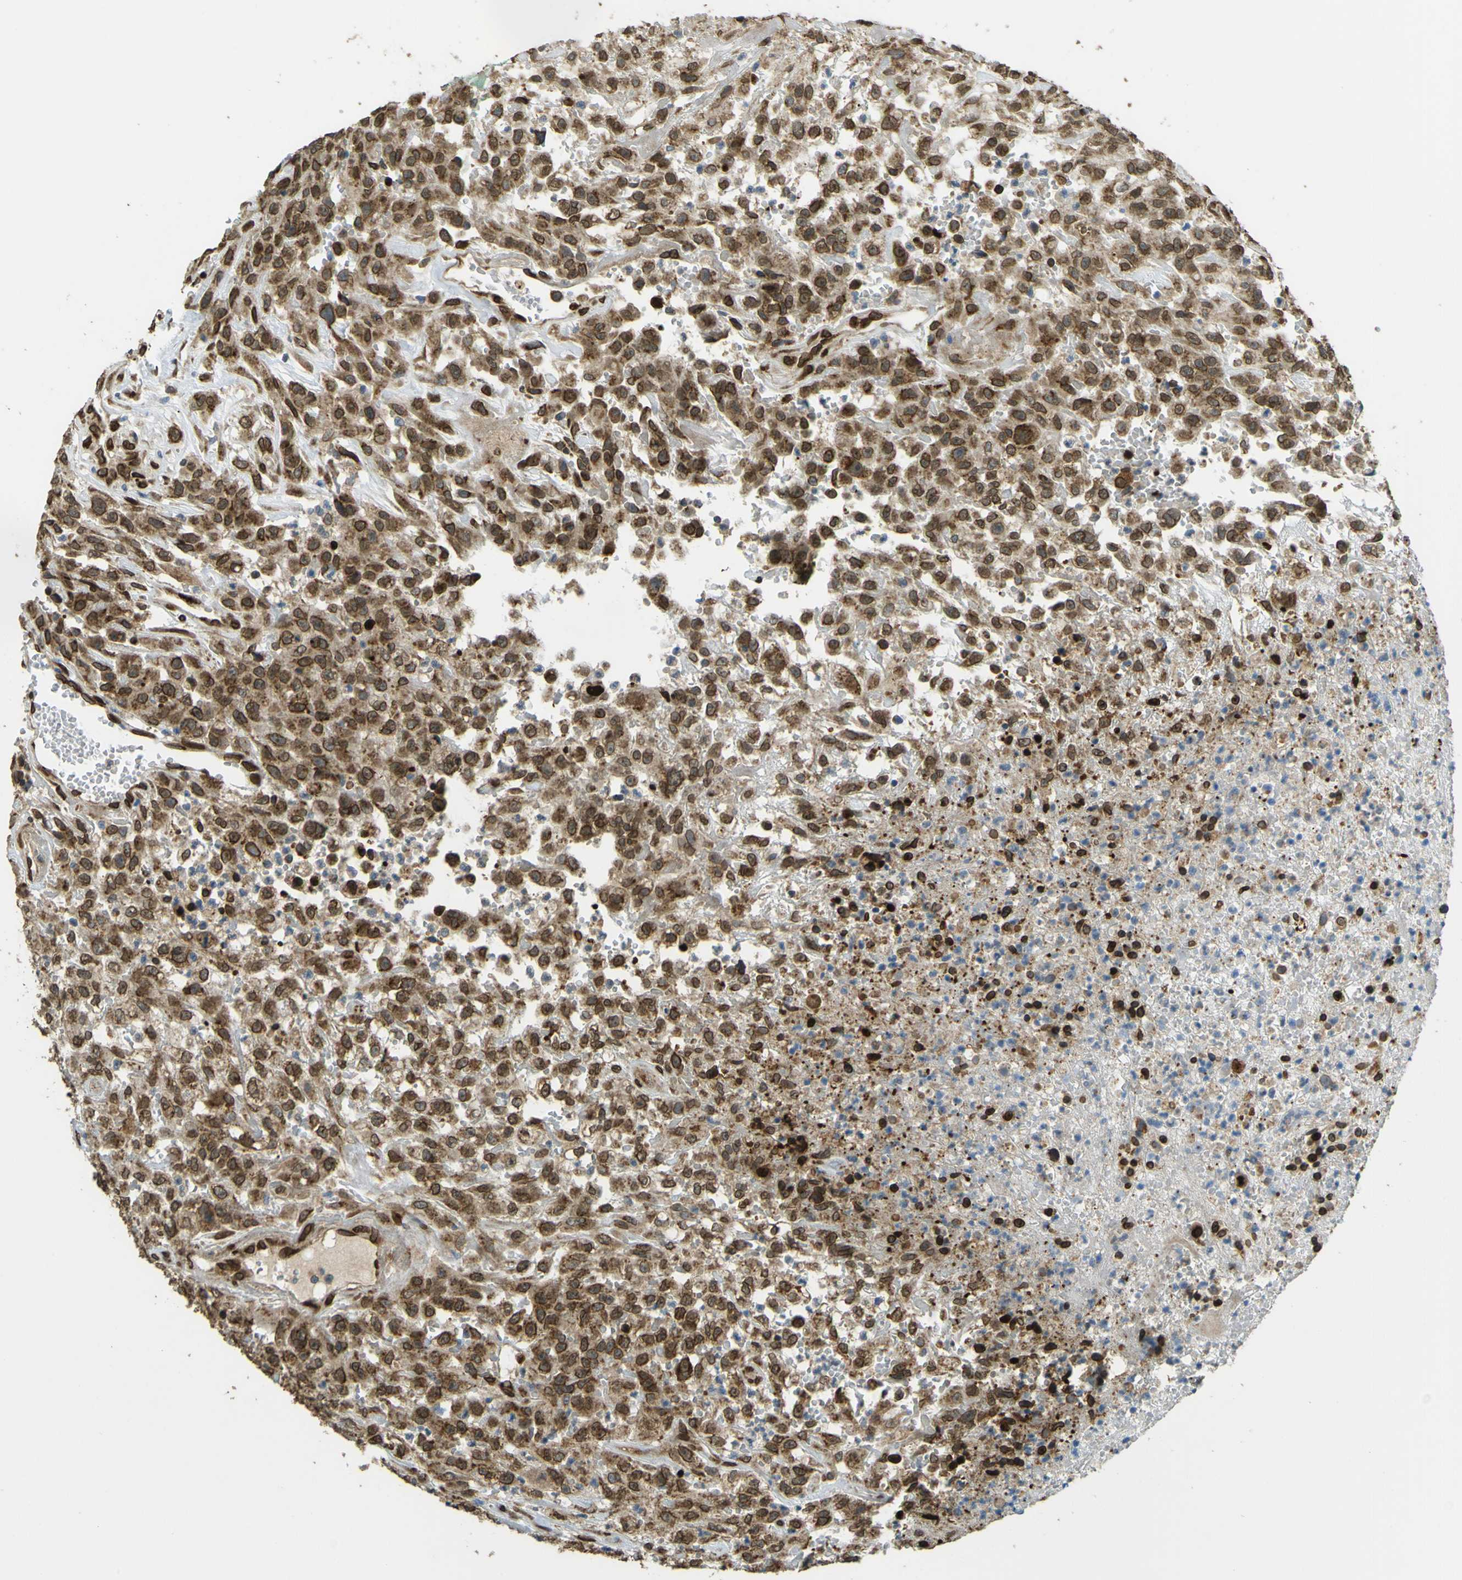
{"staining": {"intensity": "moderate", "quantity": ">75%", "location": "cytoplasmic/membranous,nuclear"}, "tissue": "urothelial cancer", "cell_type": "Tumor cells", "image_type": "cancer", "snomed": [{"axis": "morphology", "description": "Urothelial carcinoma, High grade"}, {"axis": "topography", "description": "Urinary bladder"}], "caption": "High-power microscopy captured an immunohistochemistry (IHC) histopathology image of high-grade urothelial carcinoma, revealing moderate cytoplasmic/membranous and nuclear staining in approximately >75% of tumor cells.", "gene": "GALNT1", "patient": {"sex": "male", "age": 46}}